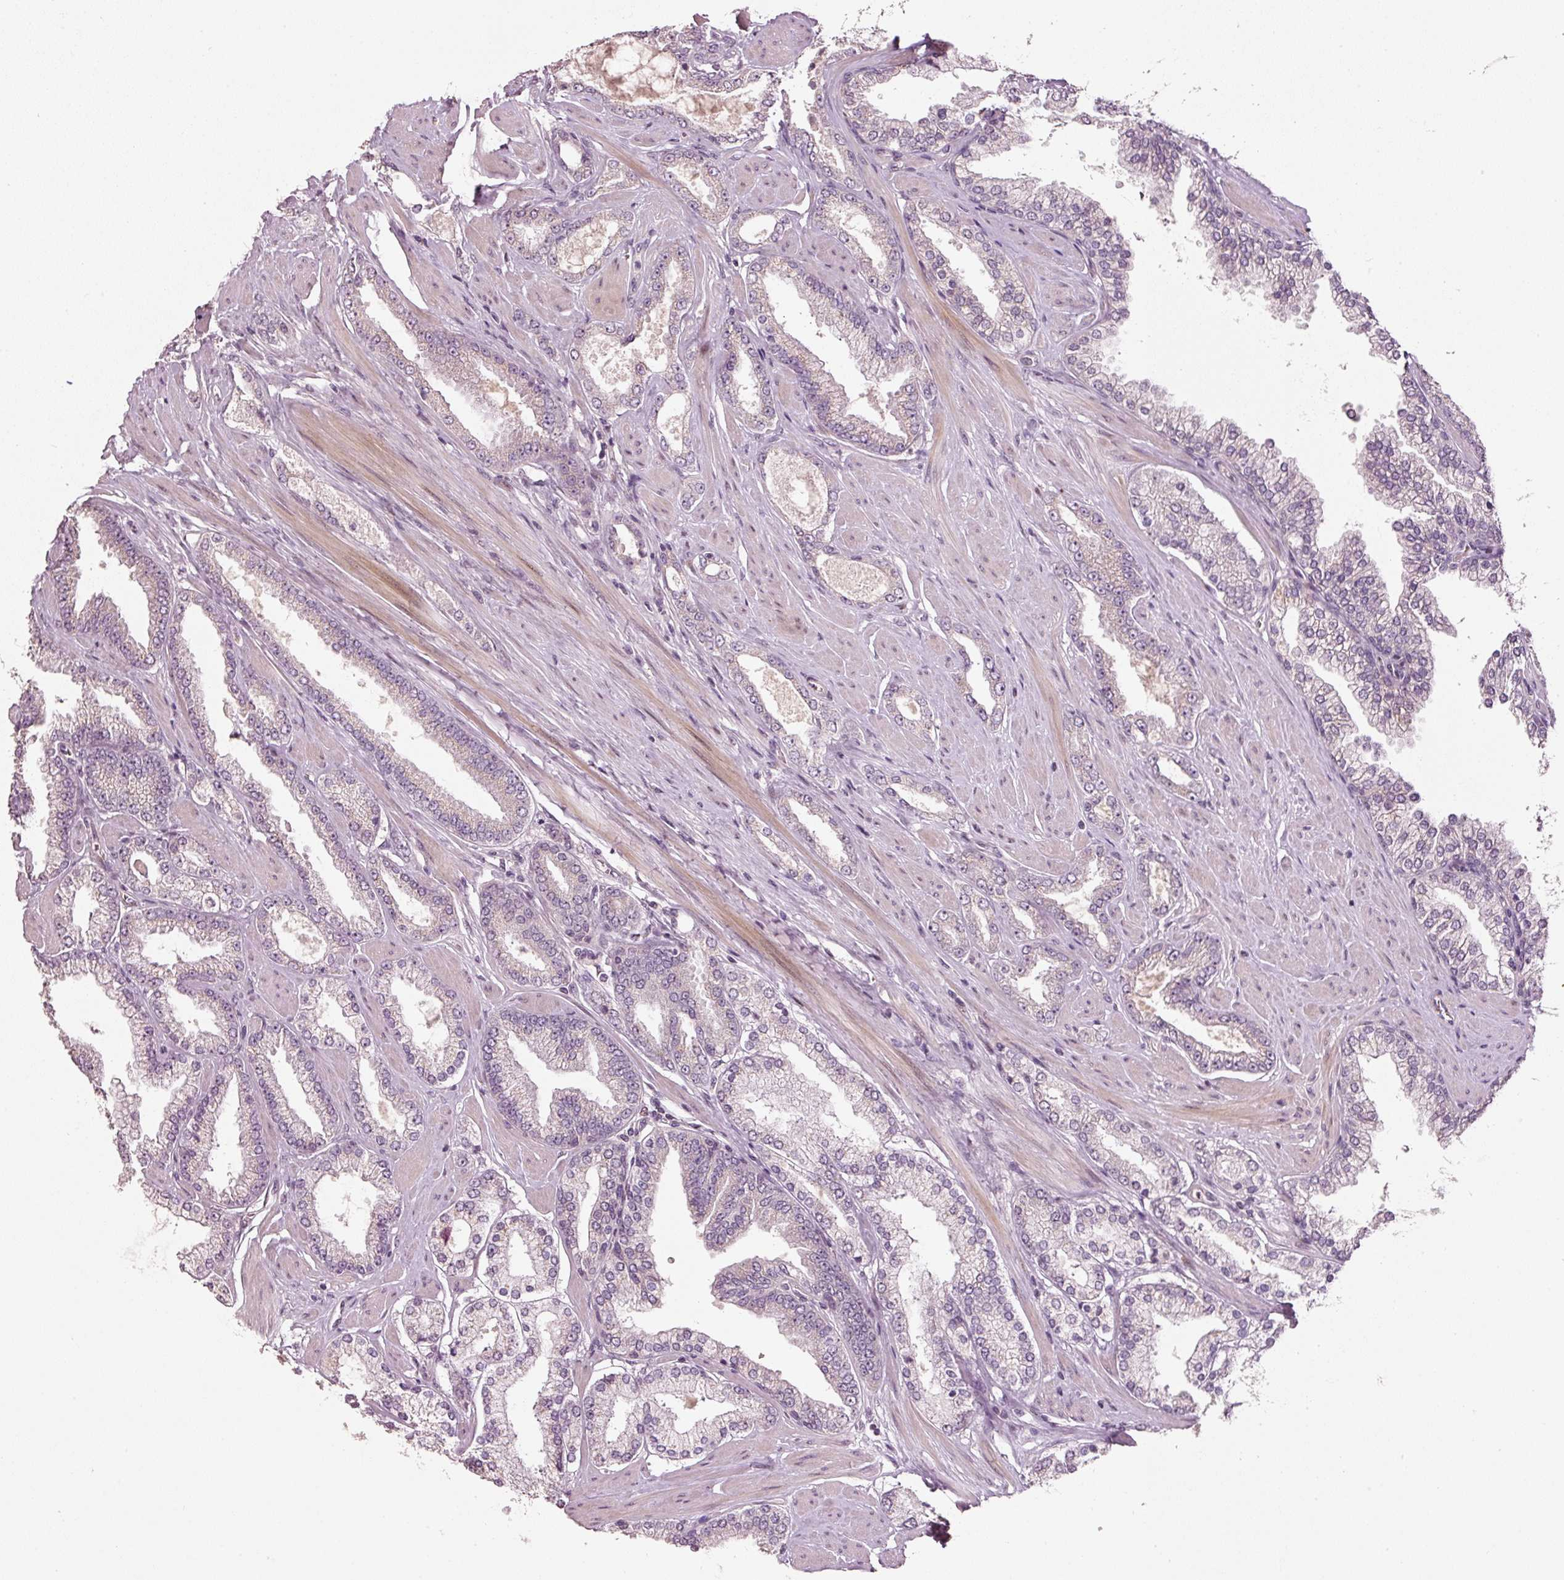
{"staining": {"intensity": "negative", "quantity": "none", "location": "none"}, "tissue": "prostate cancer", "cell_type": "Tumor cells", "image_type": "cancer", "snomed": [{"axis": "morphology", "description": "Adenocarcinoma, Low grade"}, {"axis": "topography", "description": "Prostate"}], "caption": "Prostate cancer was stained to show a protein in brown. There is no significant staining in tumor cells. (Immunohistochemistry (ihc), brightfield microscopy, high magnification).", "gene": "TOB2", "patient": {"sex": "male", "age": 42}}